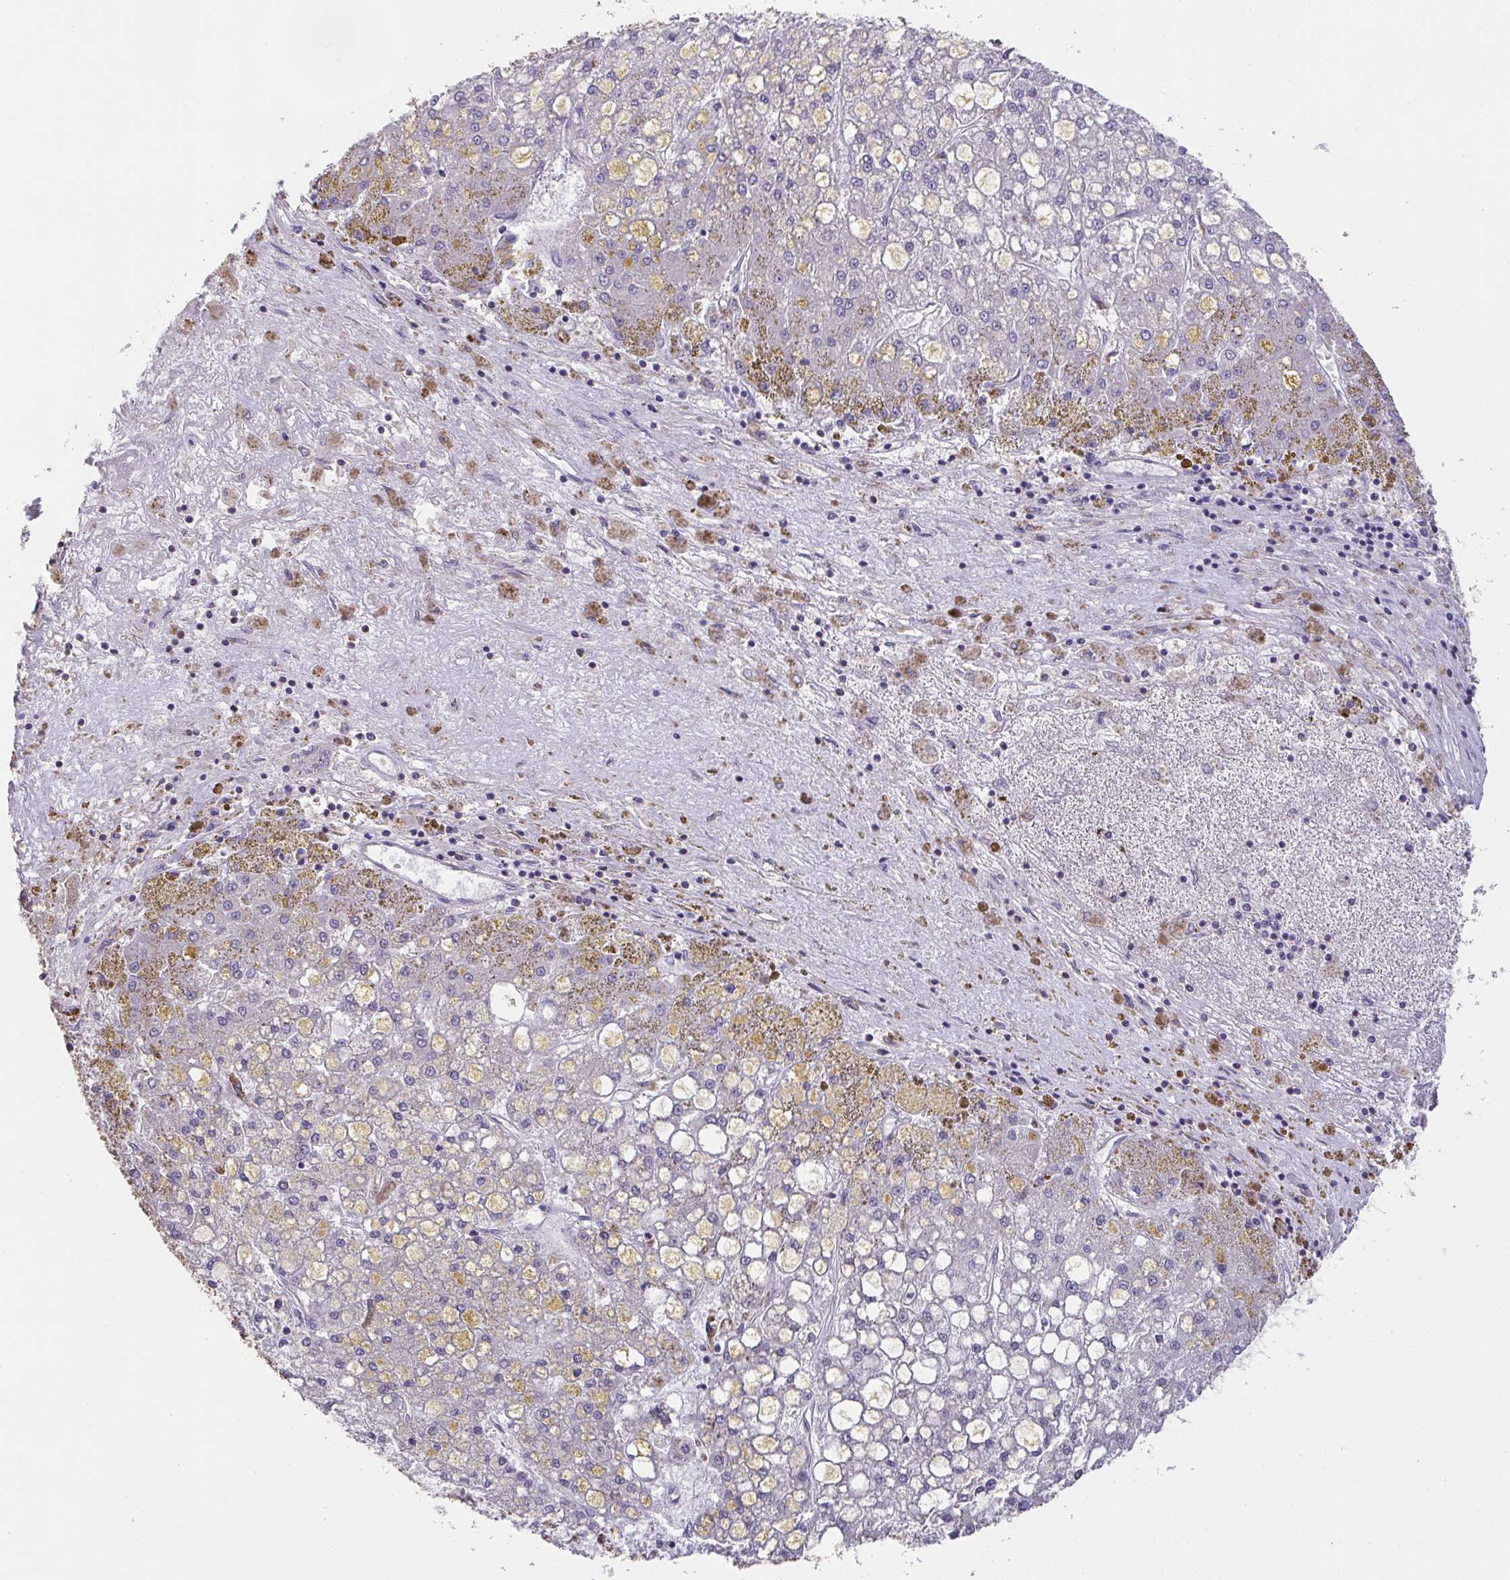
{"staining": {"intensity": "negative", "quantity": "none", "location": "none"}, "tissue": "liver cancer", "cell_type": "Tumor cells", "image_type": "cancer", "snomed": [{"axis": "morphology", "description": "Carcinoma, Hepatocellular, NOS"}, {"axis": "topography", "description": "Liver"}], "caption": "Immunohistochemical staining of liver hepatocellular carcinoma displays no significant expression in tumor cells. The staining was performed using DAB to visualize the protein expression in brown, while the nuclei were stained in blue with hematoxylin (Magnification: 20x).", "gene": "IL23R", "patient": {"sex": "male", "age": 67}}